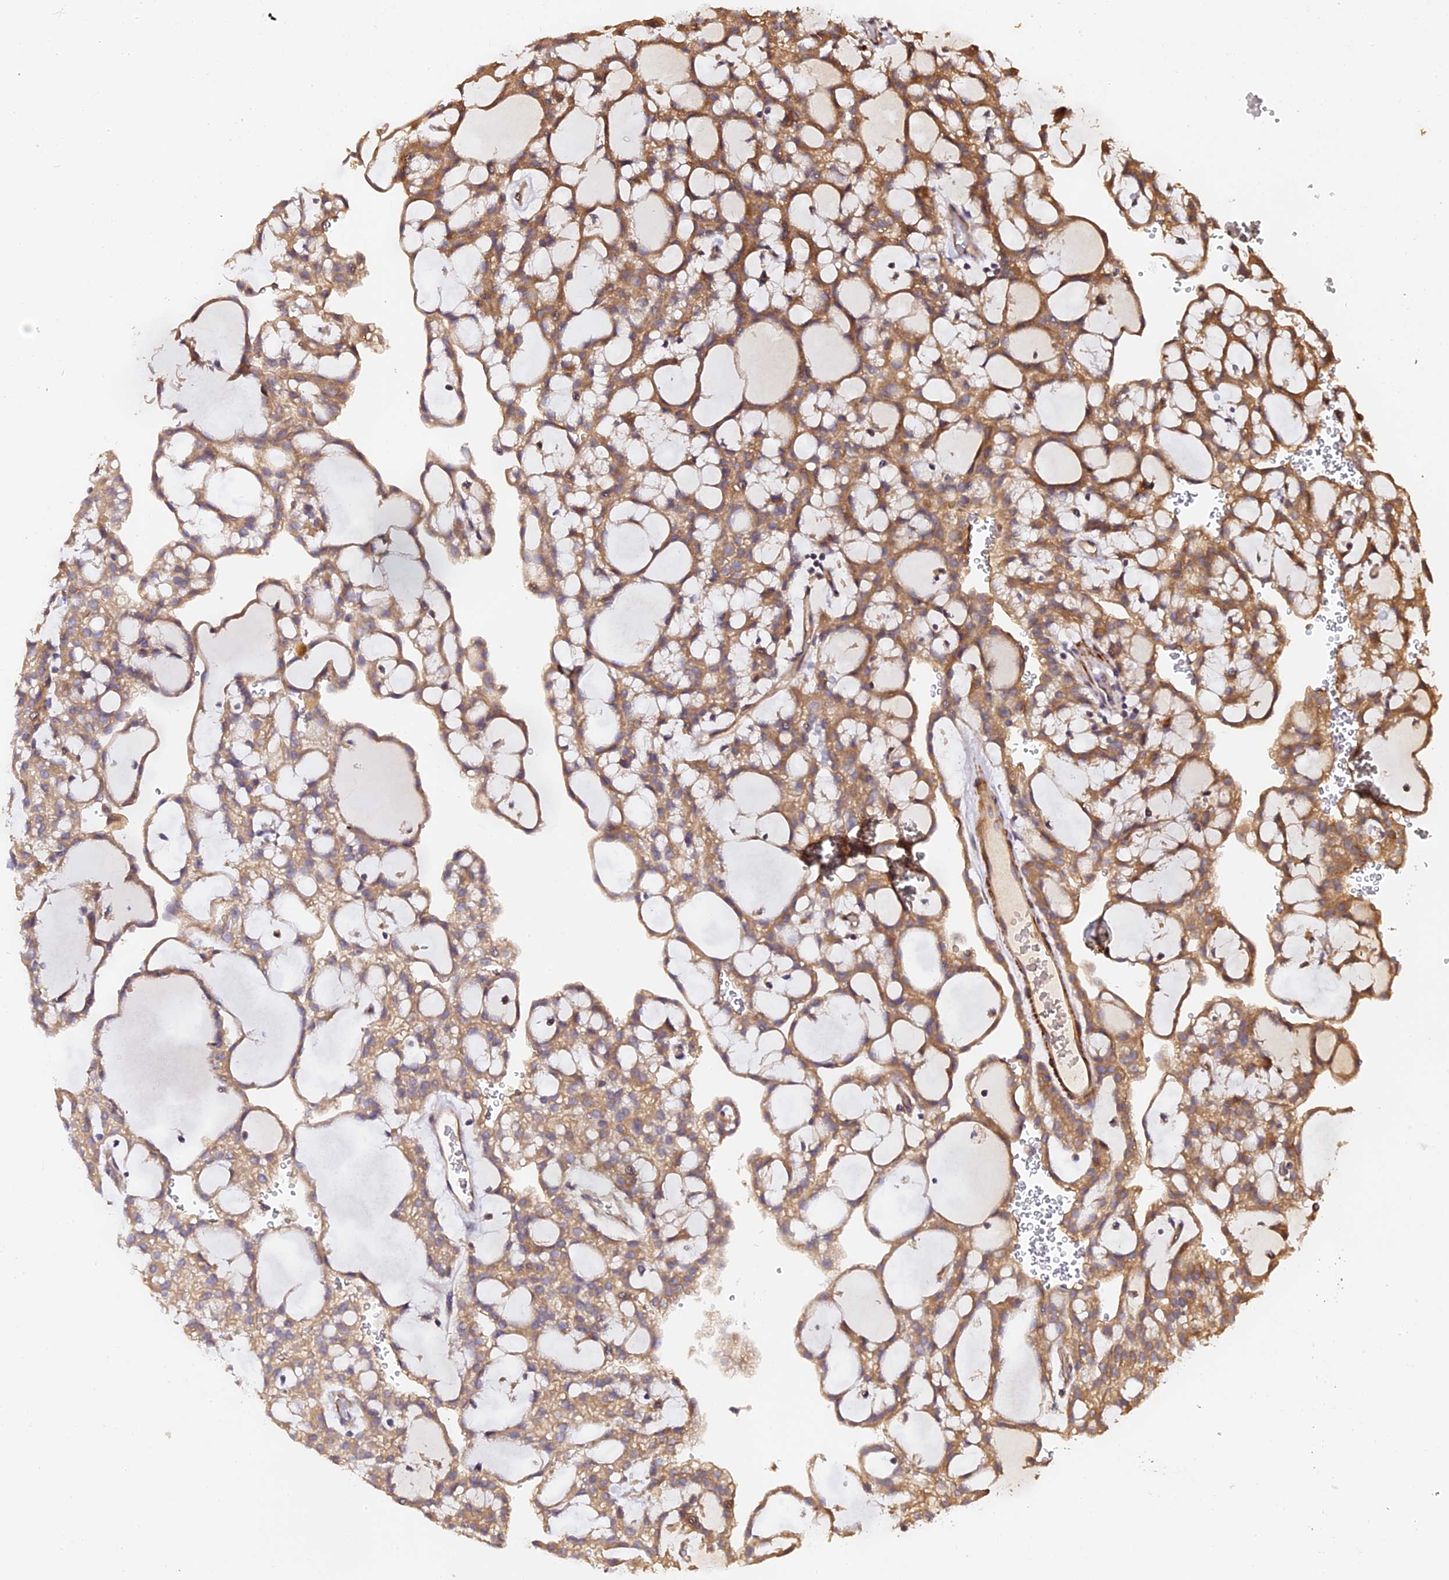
{"staining": {"intensity": "moderate", "quantity": ">75%", "location": "cytoplasmic/membranous"}, "tissue": "renal cancer", "cell_type": "Tumor cells", "image_type": "cancer", "snomed": [{"axis": "morphology", "description": "Adenocarcinoma, NOS"}, {"axis": "topography", "description": "Kidney"}], "caption": "Tumor cells display moderate cytoplasmic/membranous expression in approximately >75% of cells in renal cancer (adenocarcinoma).", "gene": "TDO2", "patient": {"sex": "male", "age": 63}}